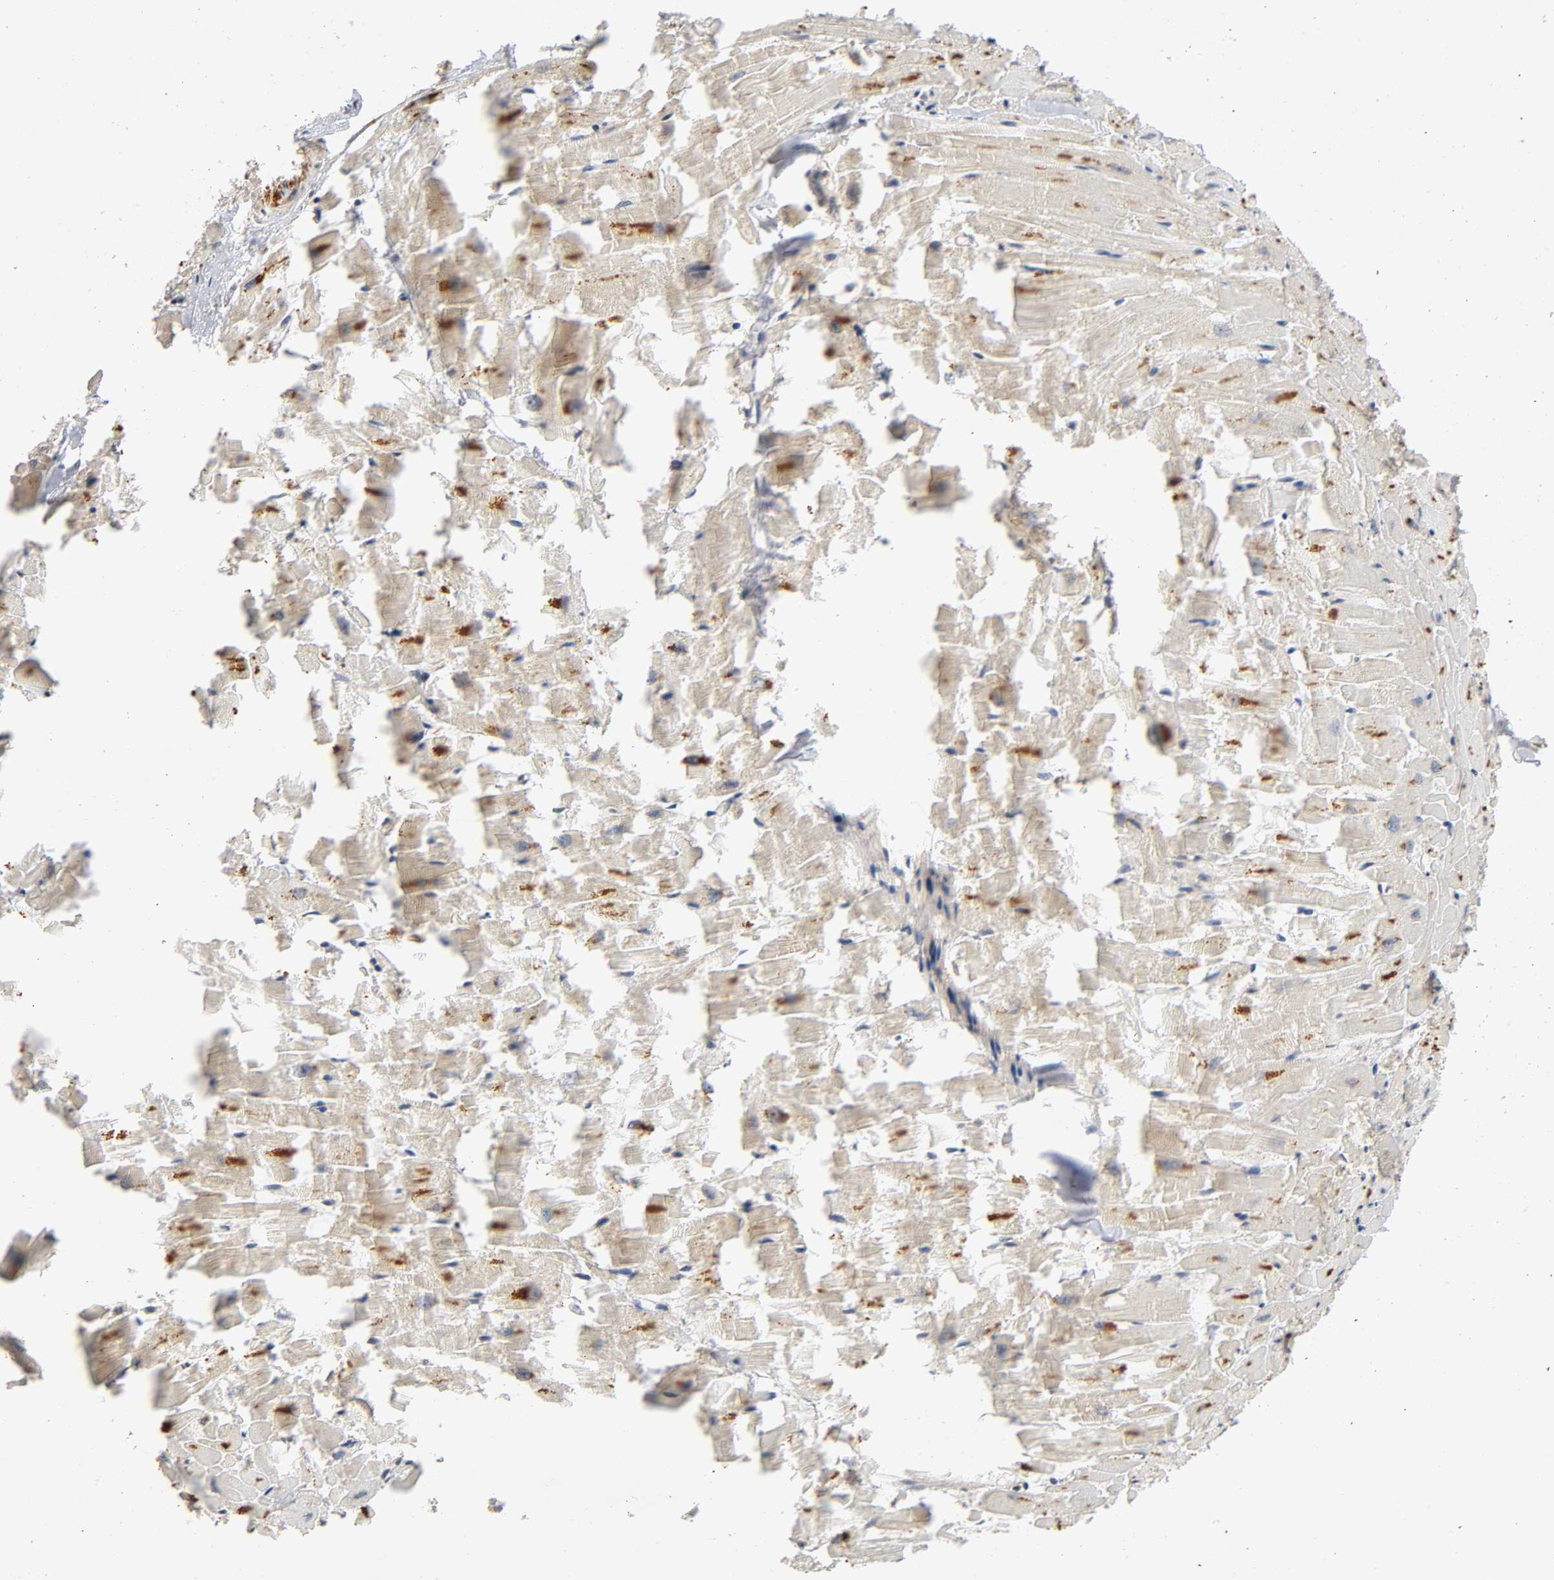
{"staining": {"intensity": "strong", "quantity": ">75%", "location": "cytoplasmic/membranous"}, "tissue": "heart muscle", "cell_type": "Cardiomyocytes", "image_type": "normal", "snomed": [{"axis": "morphology", "description": "Normal tissue, NOS"}, {"axis": "topography", "description": "Heart"}], "caption": "IHC (DAB) staining of benign heart muscle demonstrates strong cytoplasmic/membranous protein staining in about >75% of cardiomyocytes. The staining is performed using DAB (3,3'-diaminobenzidine) brown chromogen to label protein expression. The nuclei are counter-stained blue using hematoxylin.", "gene": "IKBKB", "patient": {"sex": "female", "age": 19}}